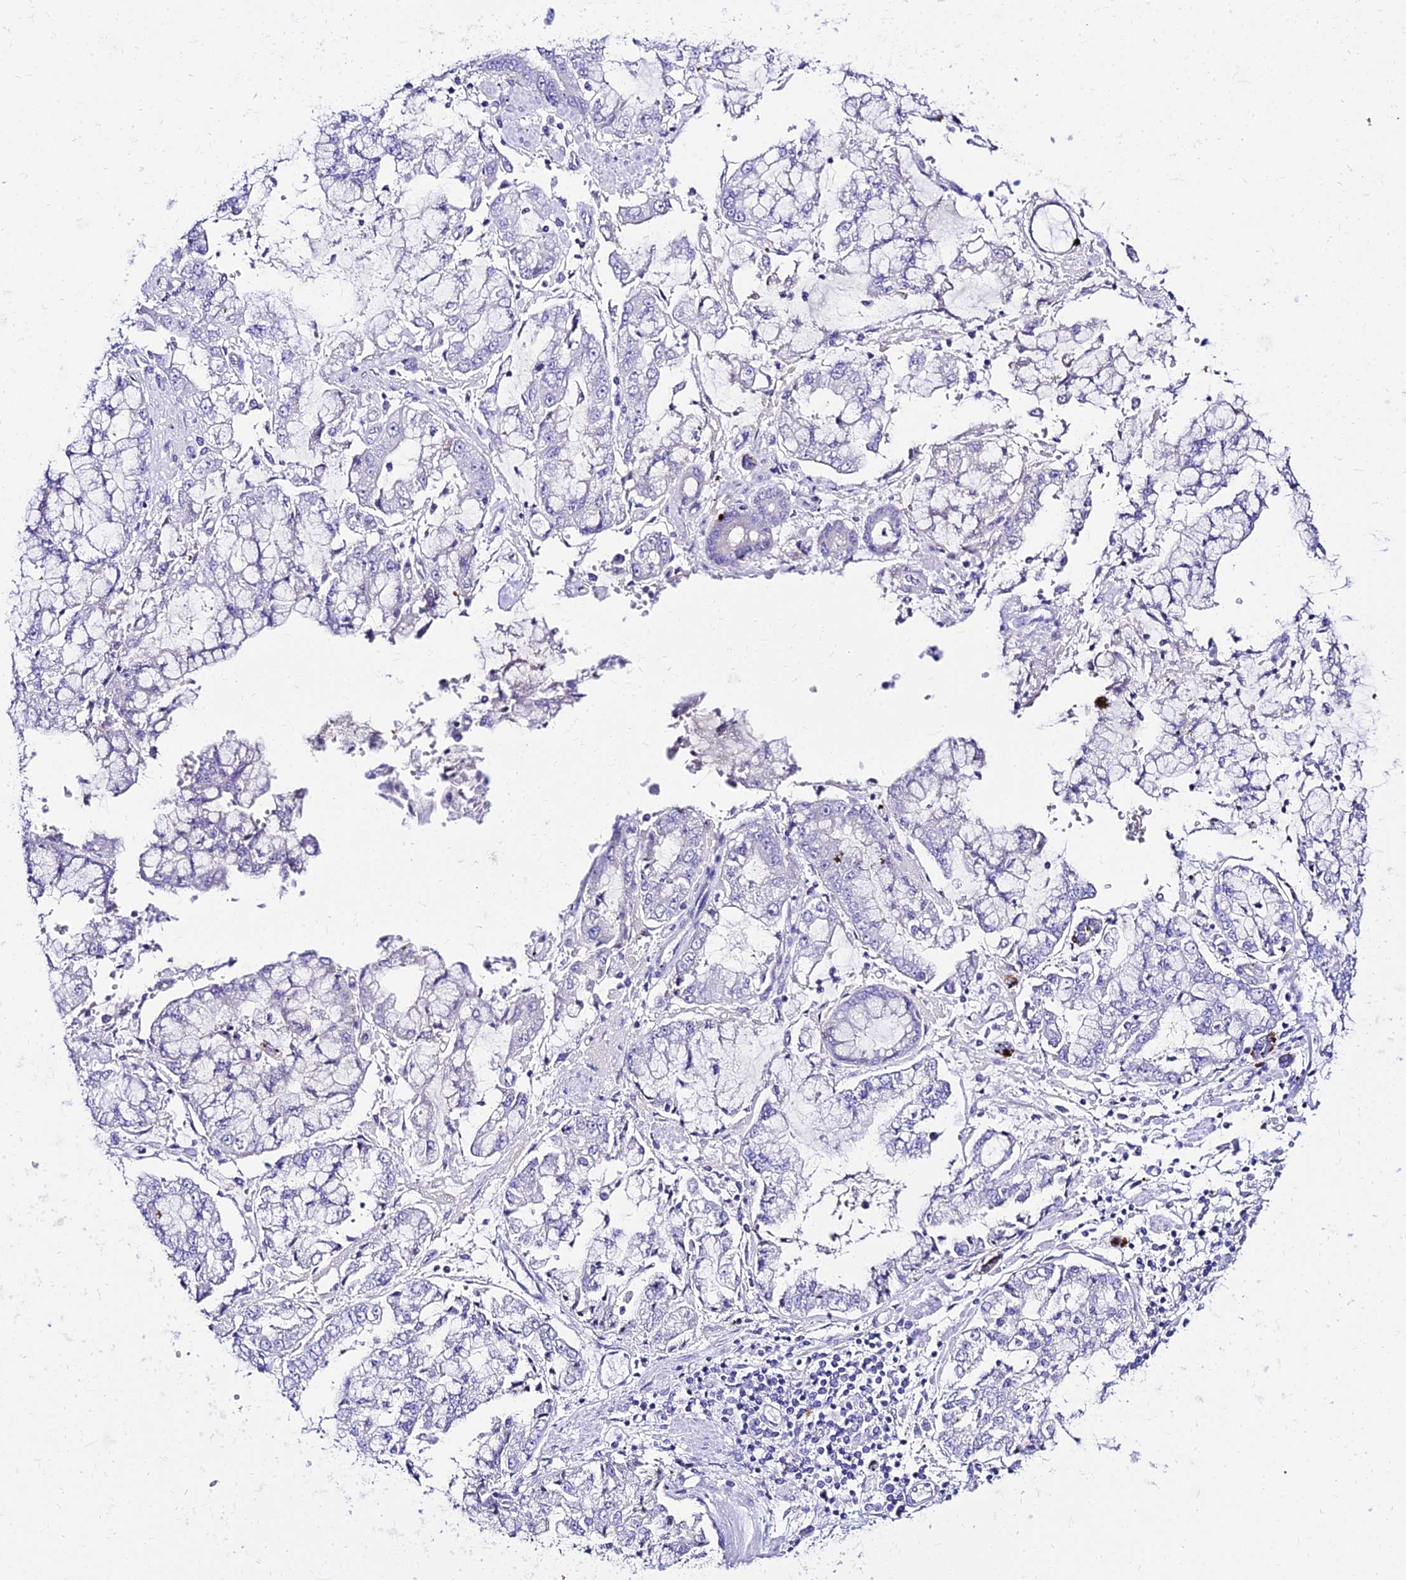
{"staining": {"intensity": "negative", "quantity": "none", "location": "none"}, "tissue": "stomach cancer", "cell_type": "Tumor cells", "image_type": "cancer", "snomed": [{"axis": "morphology", "description": "Adenocarcinoma, NOS"}, {"axis": "topography", "description": "Stomach"}], "caption": "The IHC photomicrograph has no significant staining in tumor cells of adenocarcinoma (stomach) tissue. (Immunohistochemistry, brightfield microscopy, high magnification).", "gene": "TUBA3D", "patient": {"sex": "male", "age": 76}}